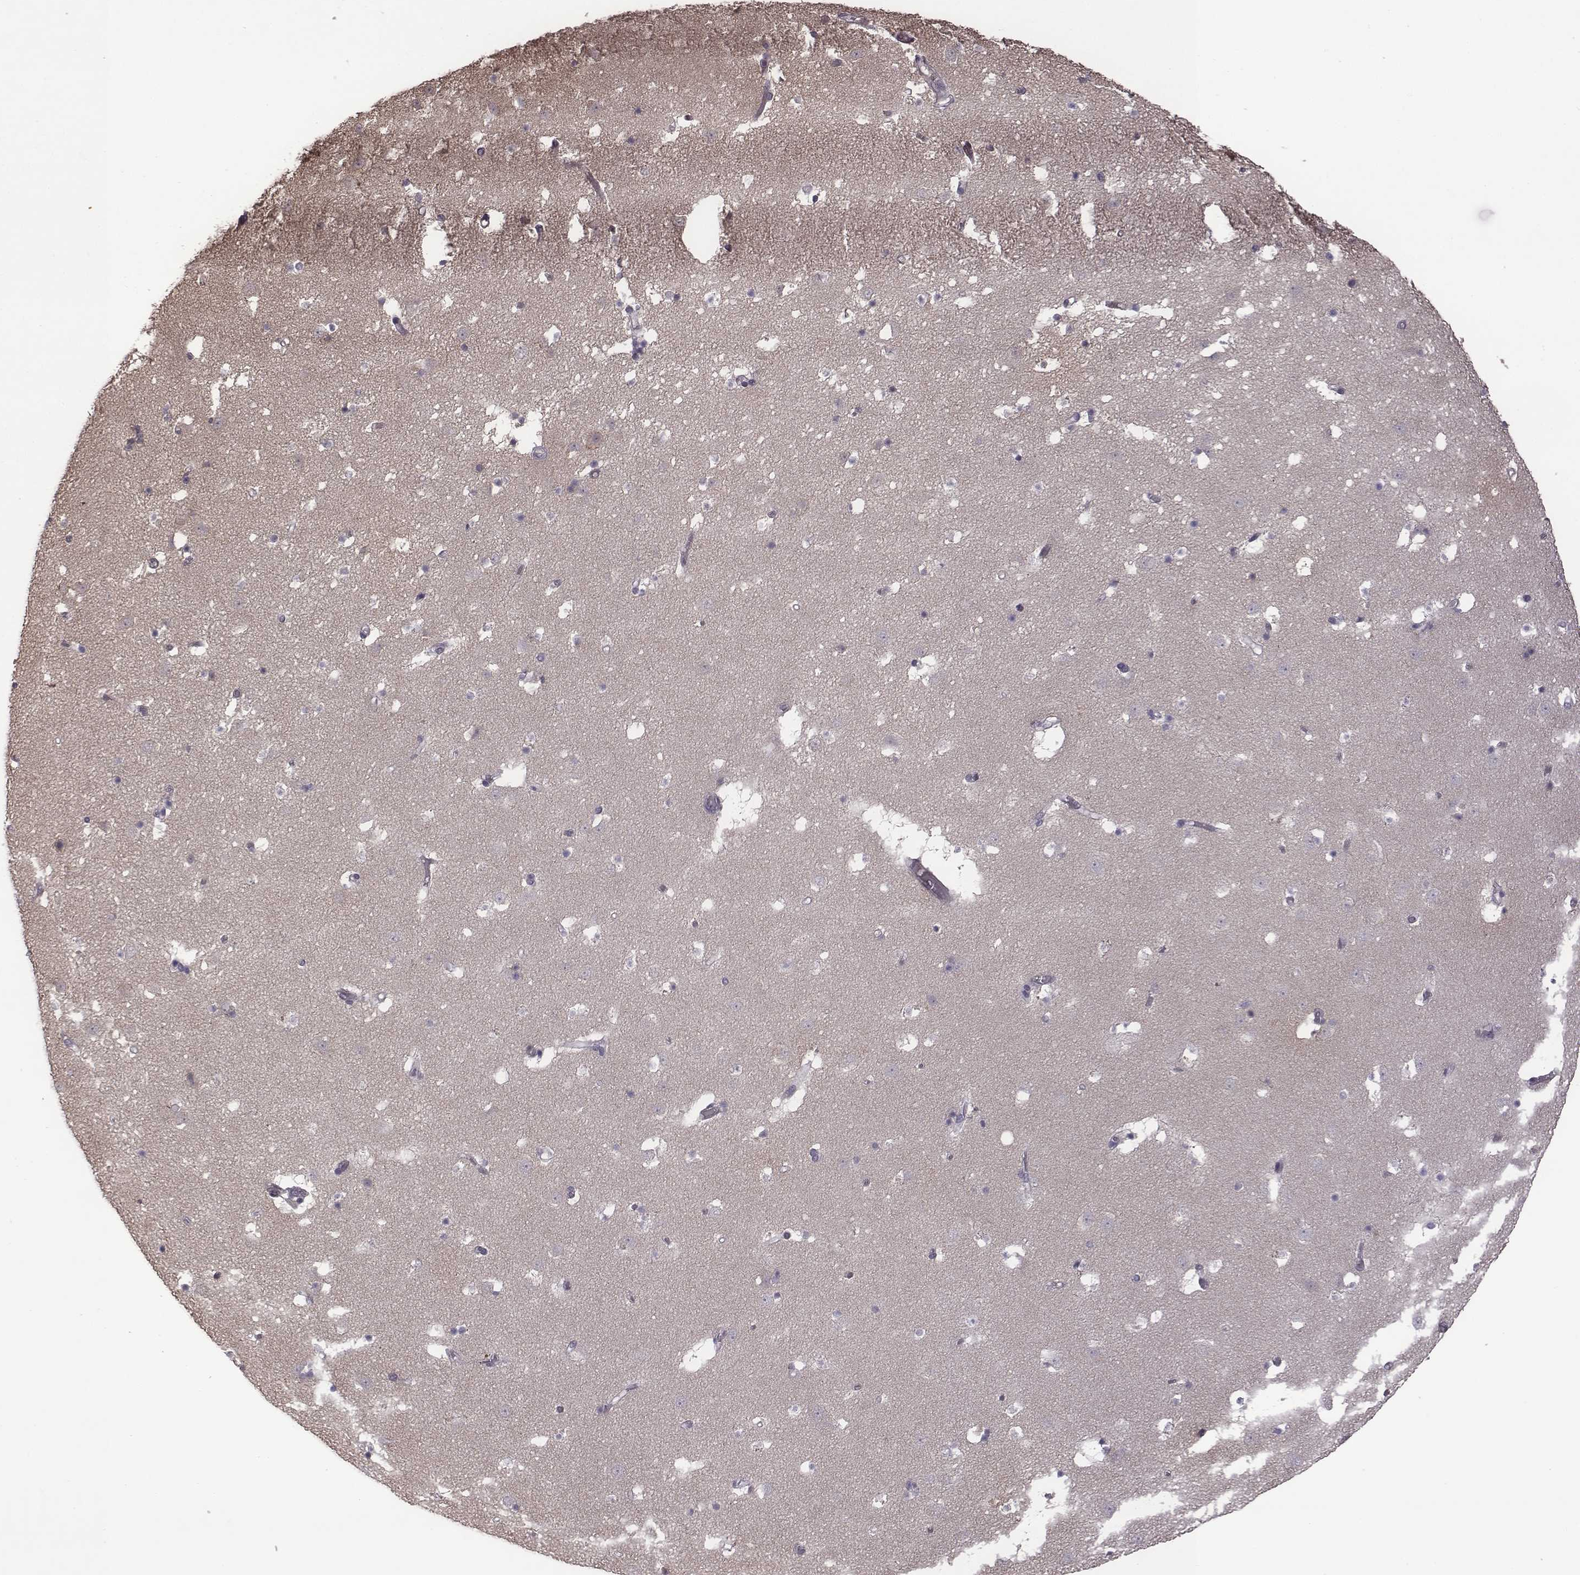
{"staining": {"intensity": "negative", "quantity": "none", "location": "none"}, "tissue": "caudate", "cell_type": "Glial cells", "image_type": "normal", "snomed": [{"axis": "morphology", "description": "Normal tissue, NOS"}, {"axis": "topography", "description": "Lateral ventricle wall"}], "caption": "Photomicrograph shows no significant protein positivity in glial cells of unremarkable caudate. Nuclei are stained in blue.", "gene": "BICDL1", "patient": {"sex": "female", "age": 42}}